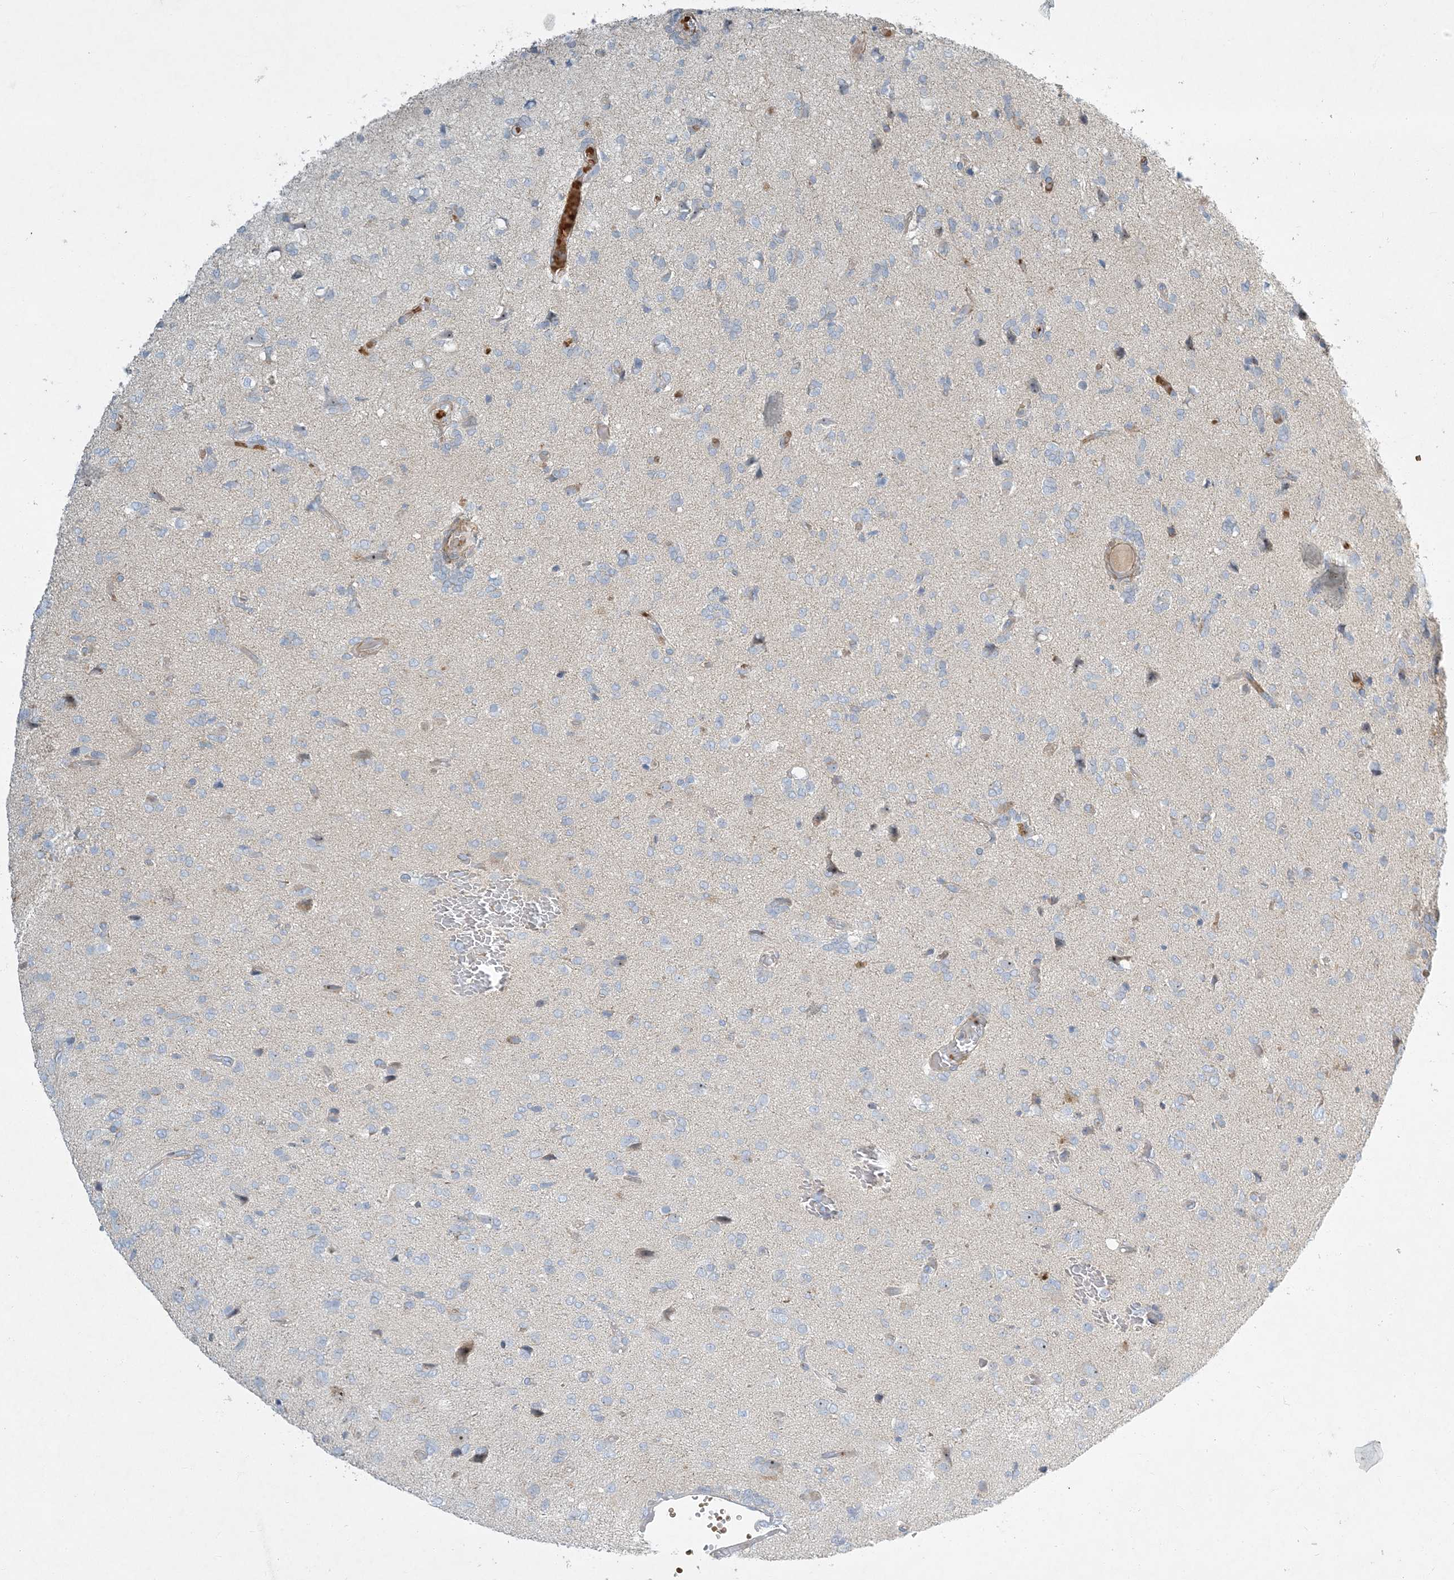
{"staining": {"intensity": "negative", "quantity": "none", "location": "none"}, "tissue": "glioma", "cell_type": "Tumor cells", "image_type": "cancer", "snomed": [{"axis": "morphology", "description": "Glioma, malignant, High grade"}, {"axis": "topography", "description": "Brain"}], "caption": "Tumor cells show no significant staining in malignant high-grade glioma.", "gene": "LTN1", "patient": {"sex": "female", "age": 59}}